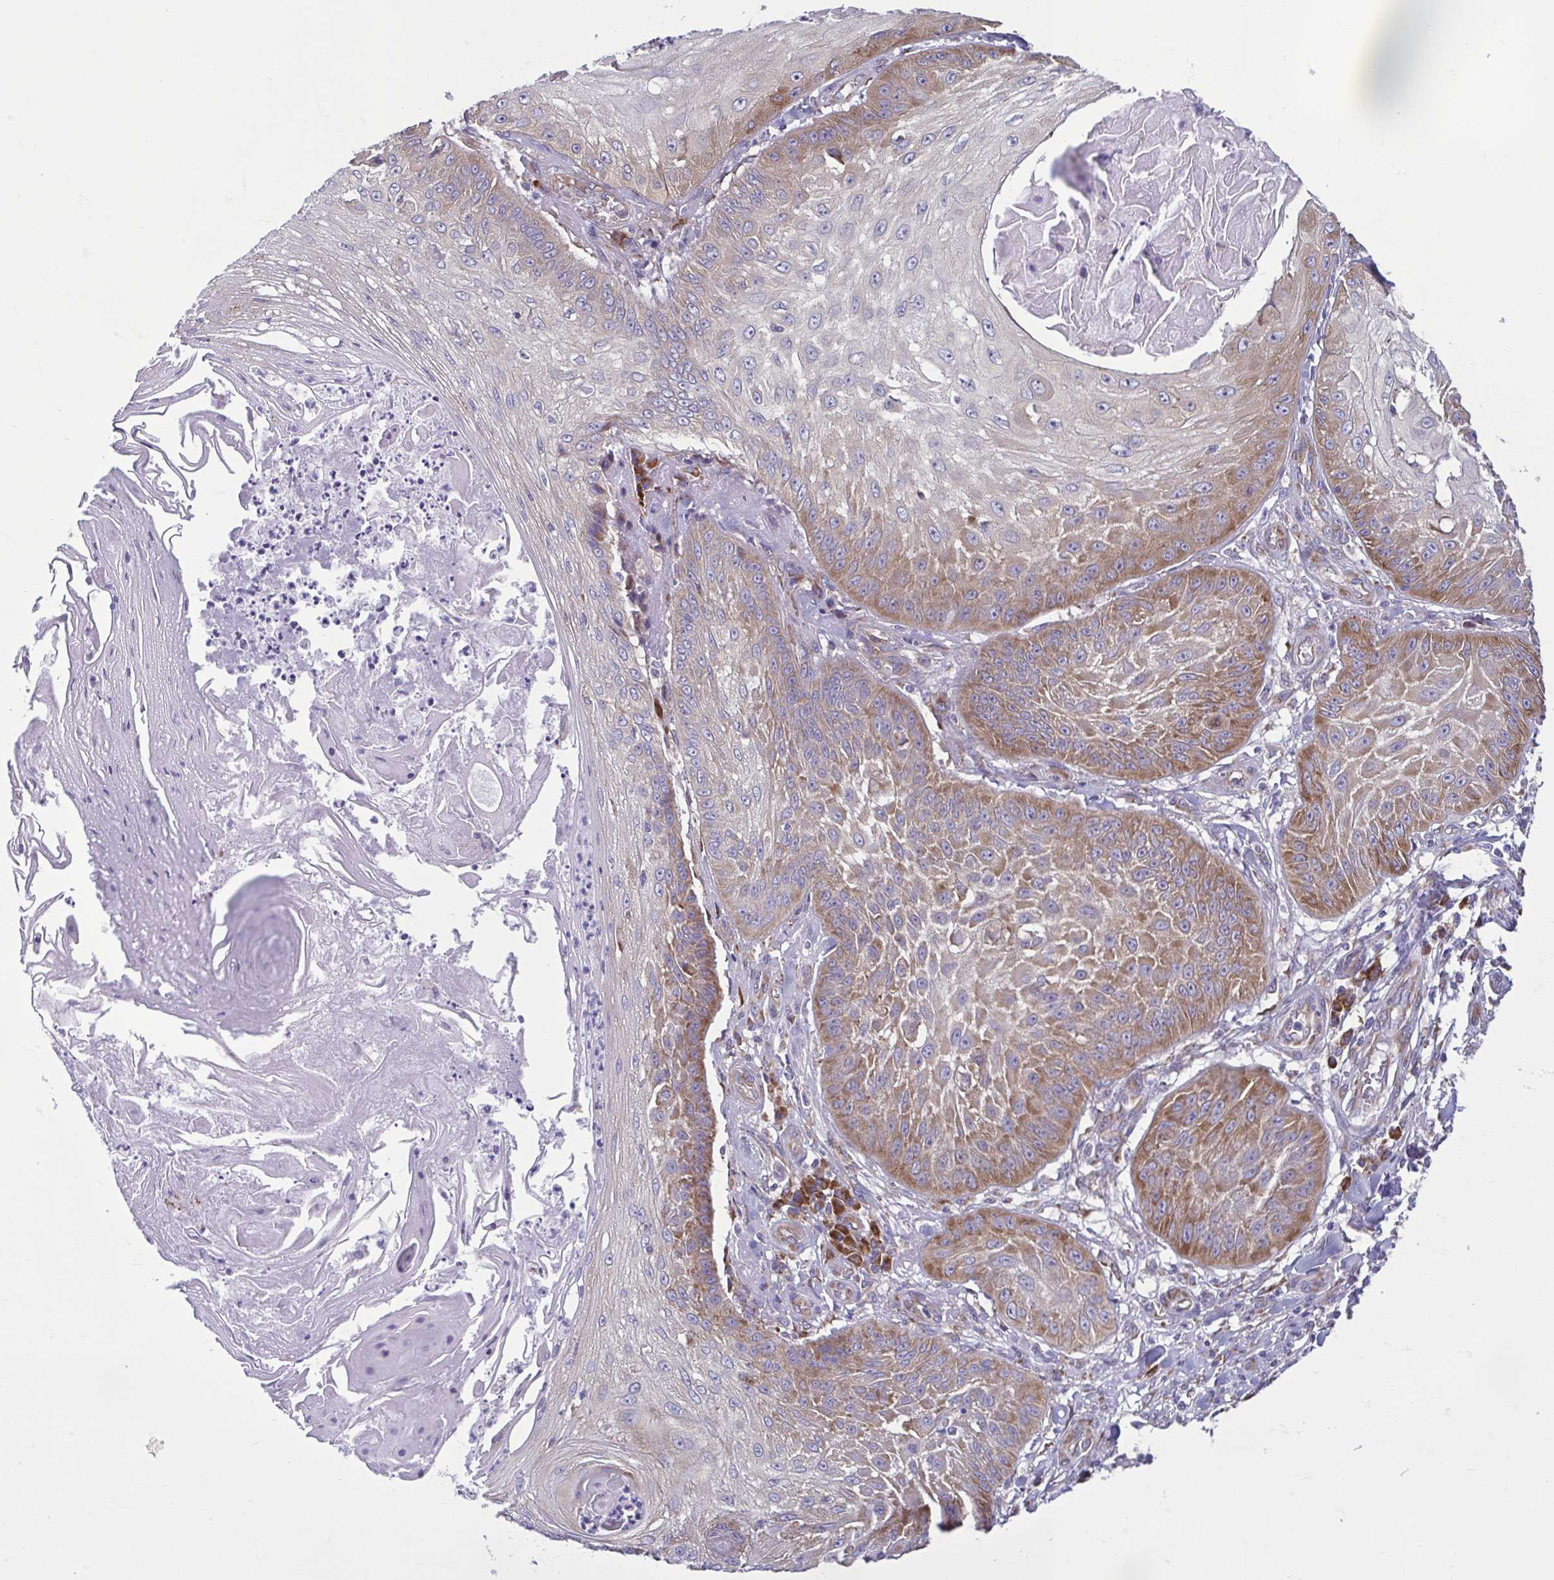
{"staining": {"intensity": "strong", "quantity": "25%-75%", "location": "cytoplasmic/membranous"}, "tissue": "skin cancer", "cell_type": "Tumor cells", "image_type": "cancer", "snomed": [{"axis": "morphology", "description": "Squamous cell carcinoma, NOS"}, {"axis": "topography", "description": "Skin"}], "caption": "Immunohistochemical staining of skin squamous cell carcinoma exhibits high levels of strong cytoplasmic/membranous positivity in approximately 25%-75% of tumor cells.", "gene": "RPS16", "patient": {"sex": "male", "age": 70}}